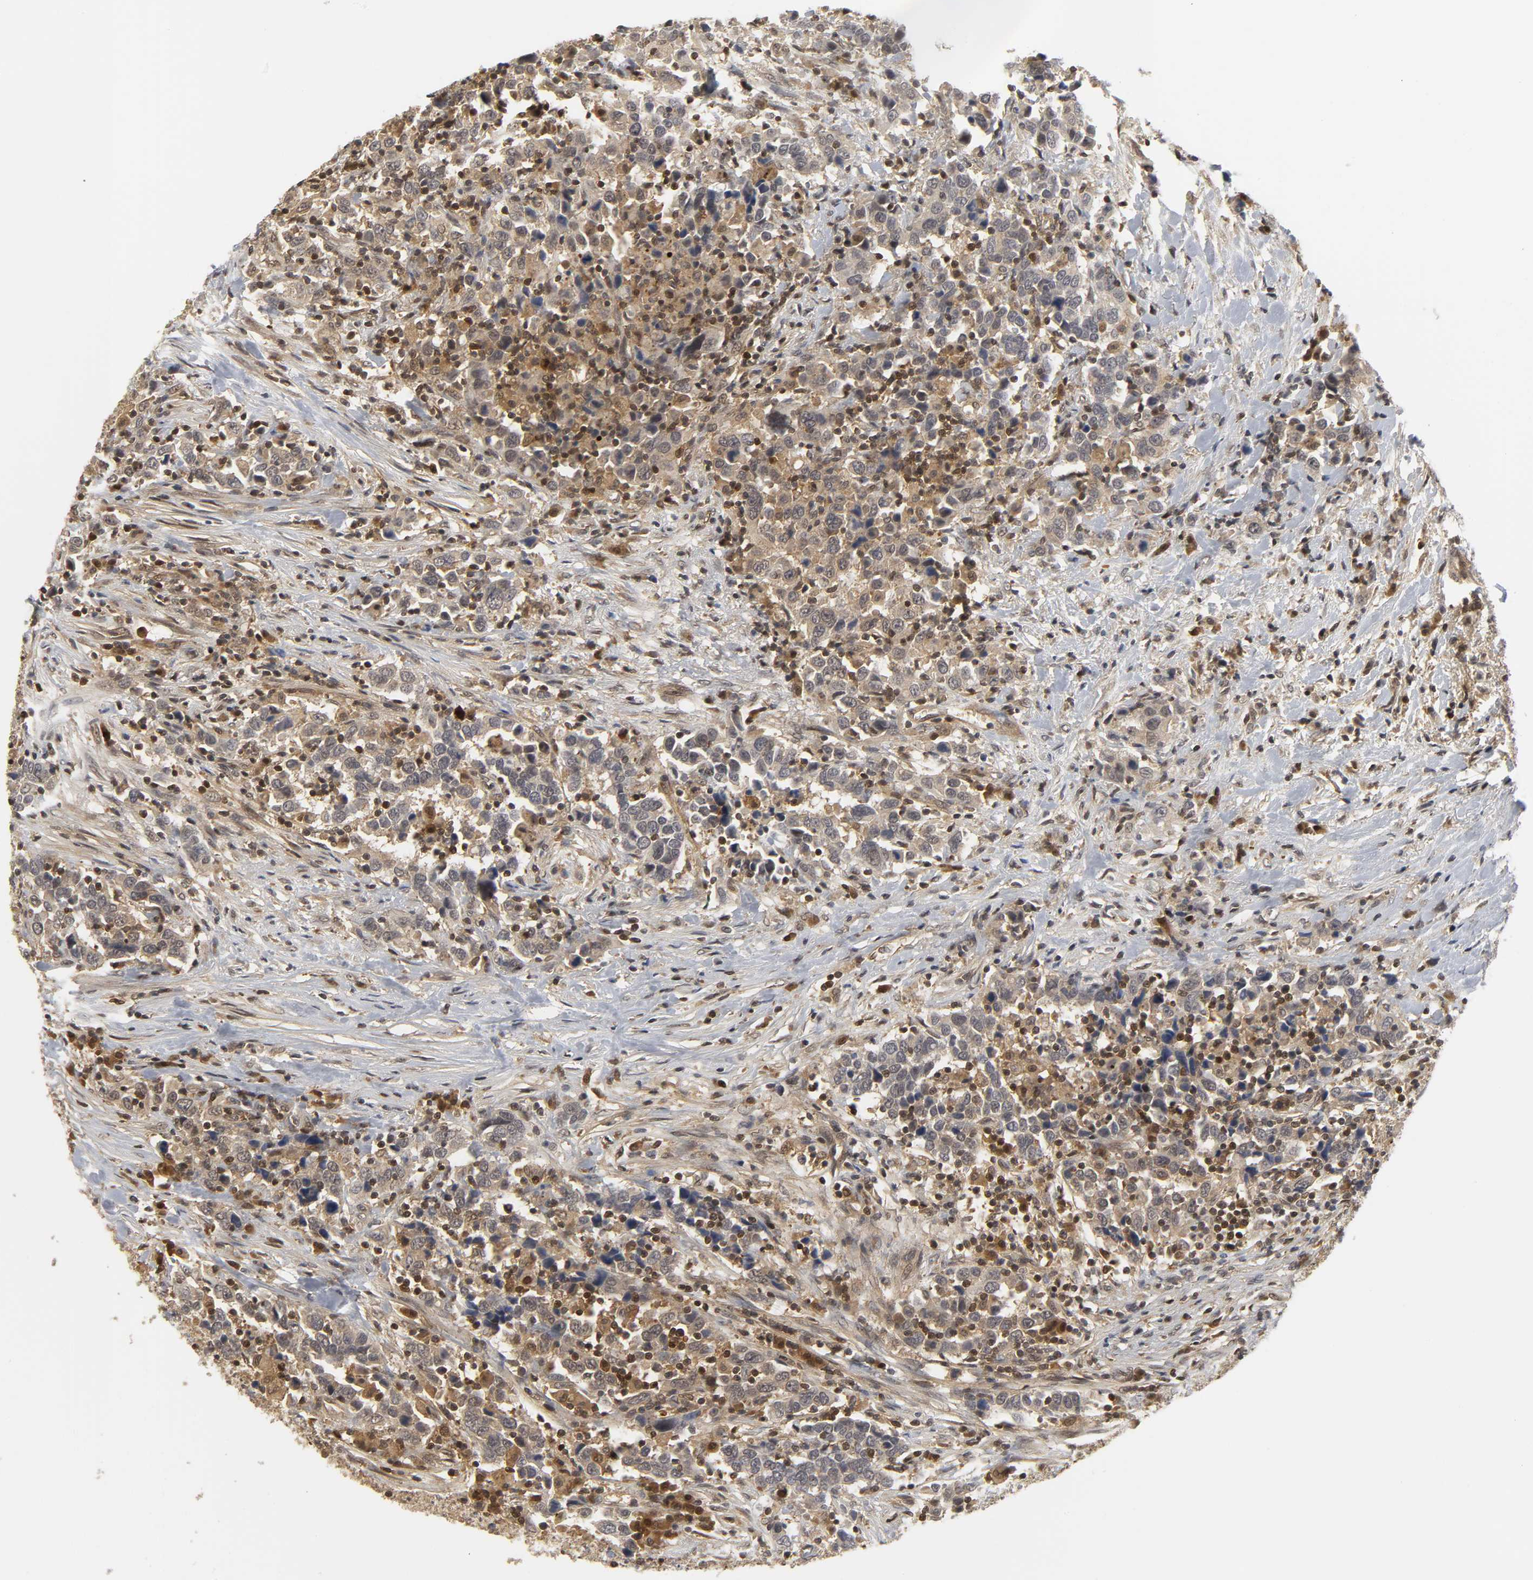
{"staining": {"intensity": "moderate", "quantity": ">75%", "location": "cytoplasmic/membranous"}, "tissue": "urothelial cancer", "cell_type": "Tumor cells", "image_type": "cancer", "snomed": [{"axis": "morphology", "description": "Urothelial carcinoma, High grade"}, {"axis": "topography", "description": "Urinary bladder"}], "caption": "Immunohistochemical staining of human urothelial carcinoma (high-grade) shows medium levels of moderate cytoplasmic/membranous protein positivity in approximately >75% of tumor cells.", "gene": "PARK7", "patient": {"sex": "male", "age": 61}}